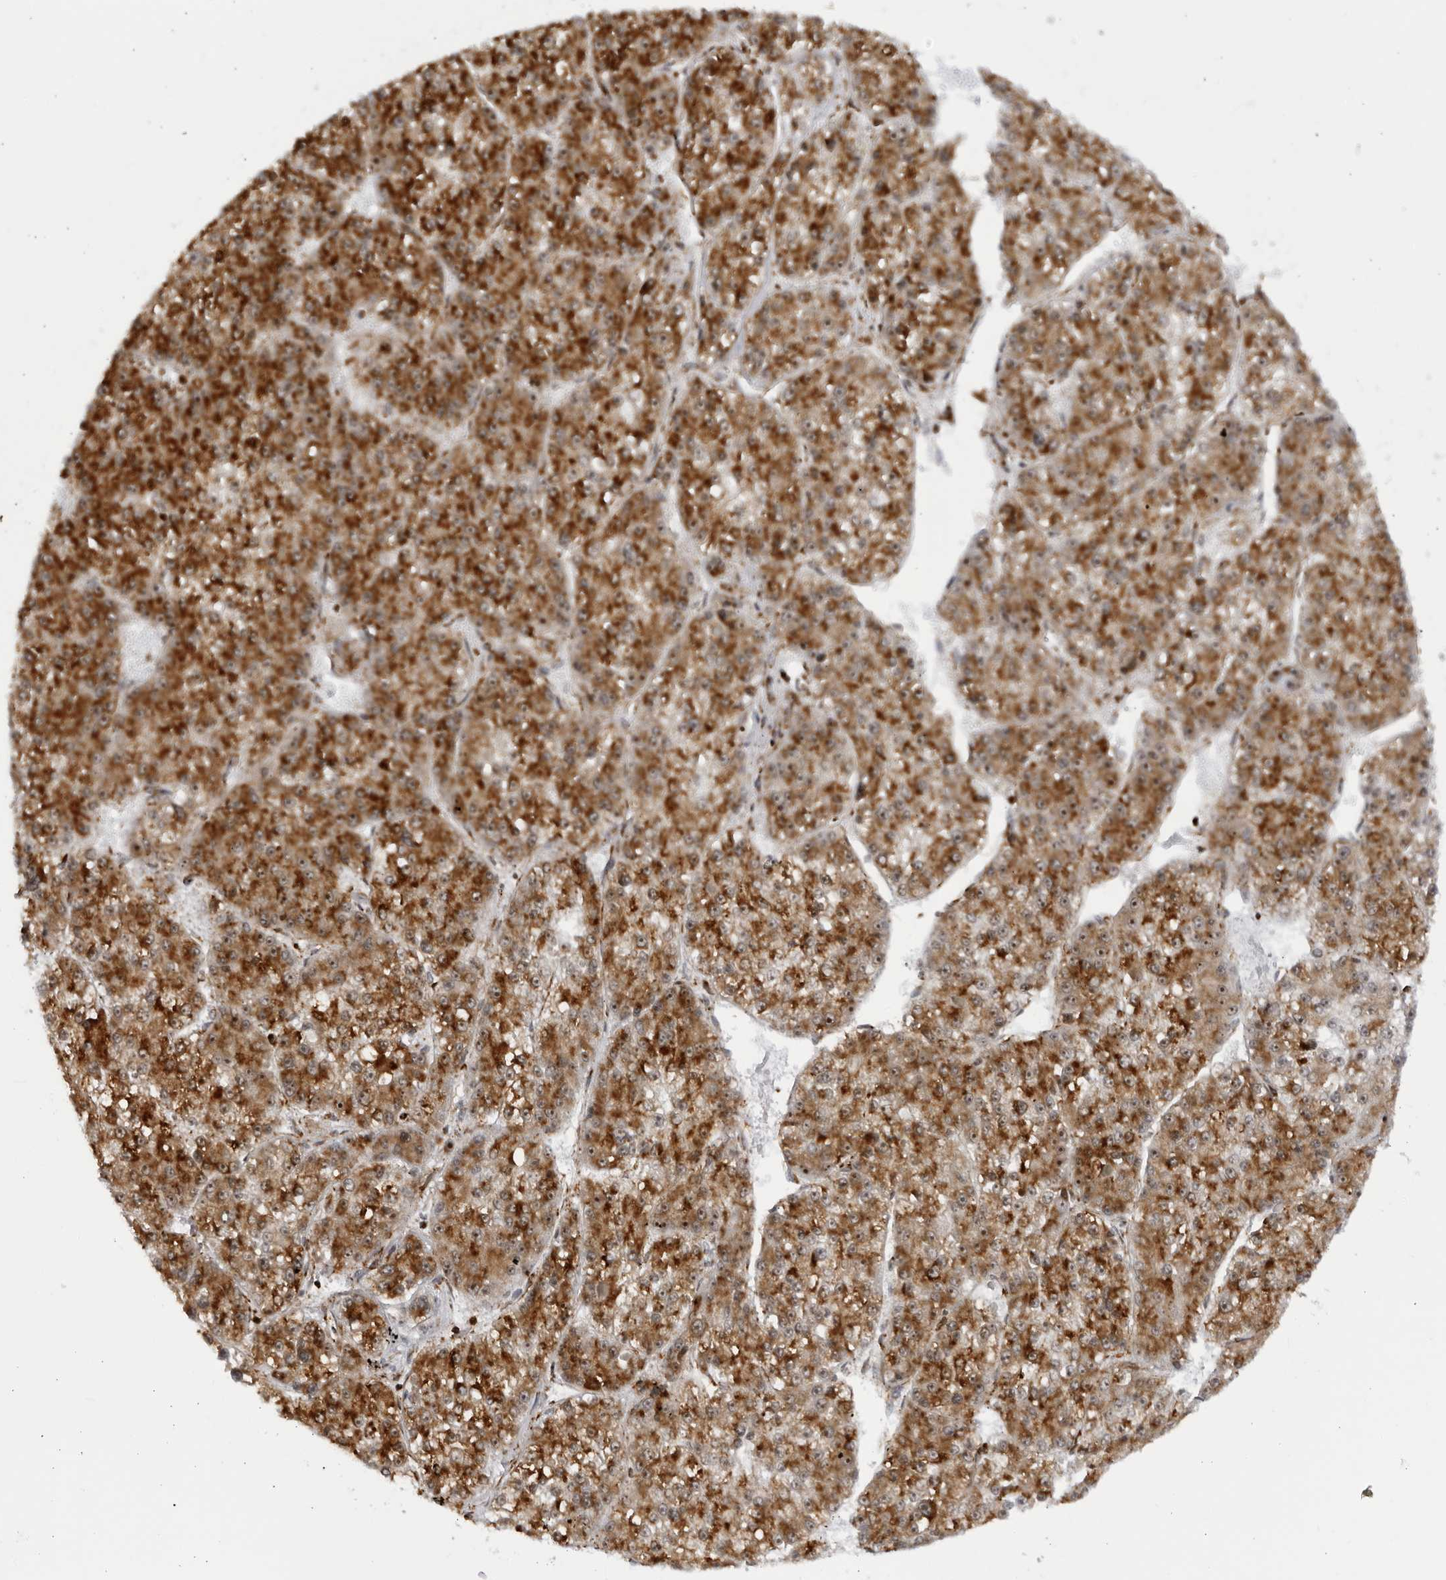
{"staining": {"intensity": "strong", "quantity": ">75%", "location": "cytoplasmic/membranous"}, "tissue": "liver cancer", "cell_type": "Tumor cells", "image_type": "cancer", "snomed": [{"axis": "morphology", "description": "Carcinoma, Hepatocellular, NOS"}, {"axis": "topography", "description": "Liver"}], "caption": "Strong cytoplasmic/membranous staining for a protein is appreciated in approximately >75% of tumor cells of hepatocellular carcinoma (liver) using immunohistochemistry.", "gene": "RBM34", "patient": {"sex": "female", "age": 73}}